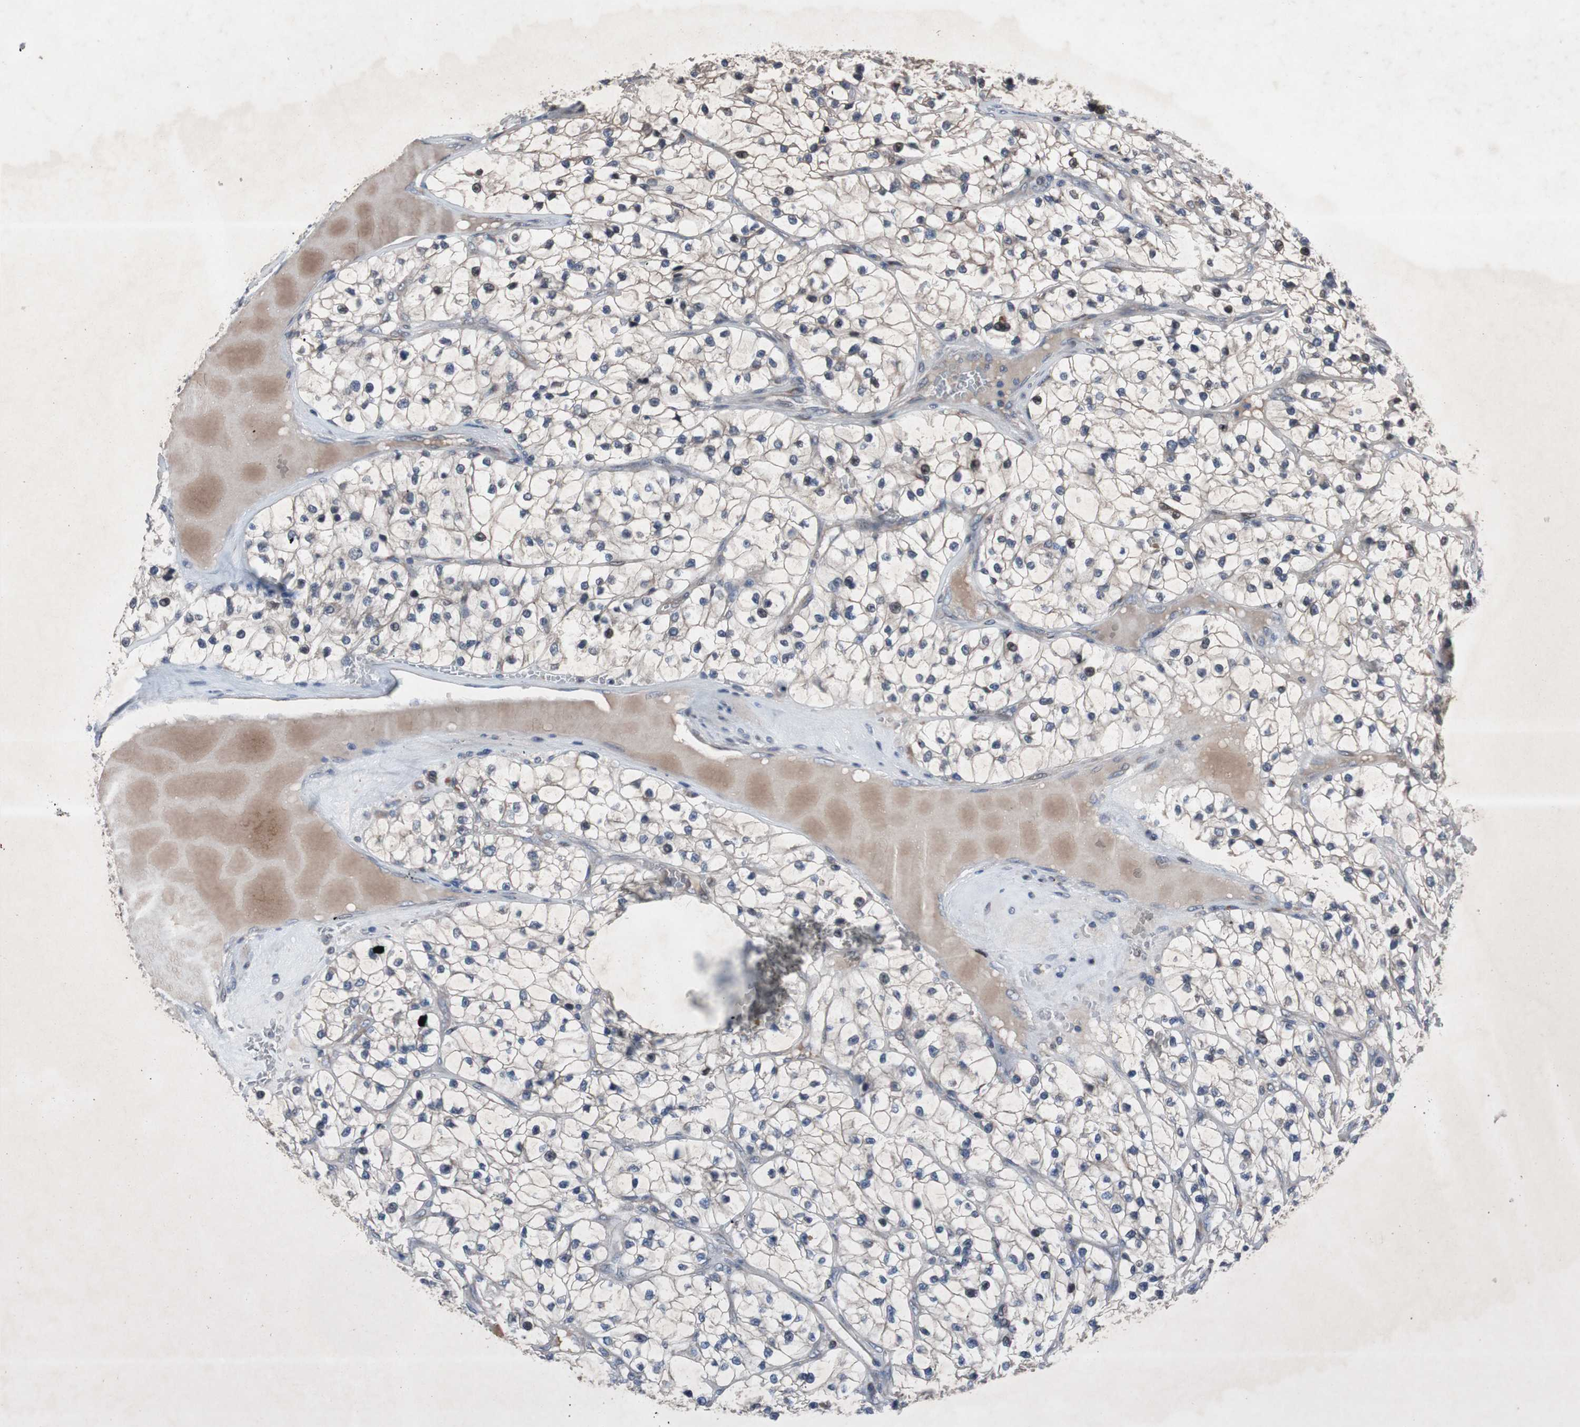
{"staining": {"intensity": "negative", "quantity": "none", "location": "none"}, "tissue": "renal cancer", "cell_type": "Tumor cells", "image_type": "cancer", "snomed": [{"axis": "morphology", "description": "Adenocarcinoma, NOS"}, {"axis": "topography", "description": "Kidney"}], "caption": "Tumor cells show no significant protein expression in renal adenocarcinoma. The staining was performed using DAB (3,3'-diaminobenzidine) to visualize the protein expression in brown, while the nuclei were stained in blue with hematoxylin (Magnification: 20x).", "gene": "MUTYH", "patient": {"sex": "female", "age": 57}}